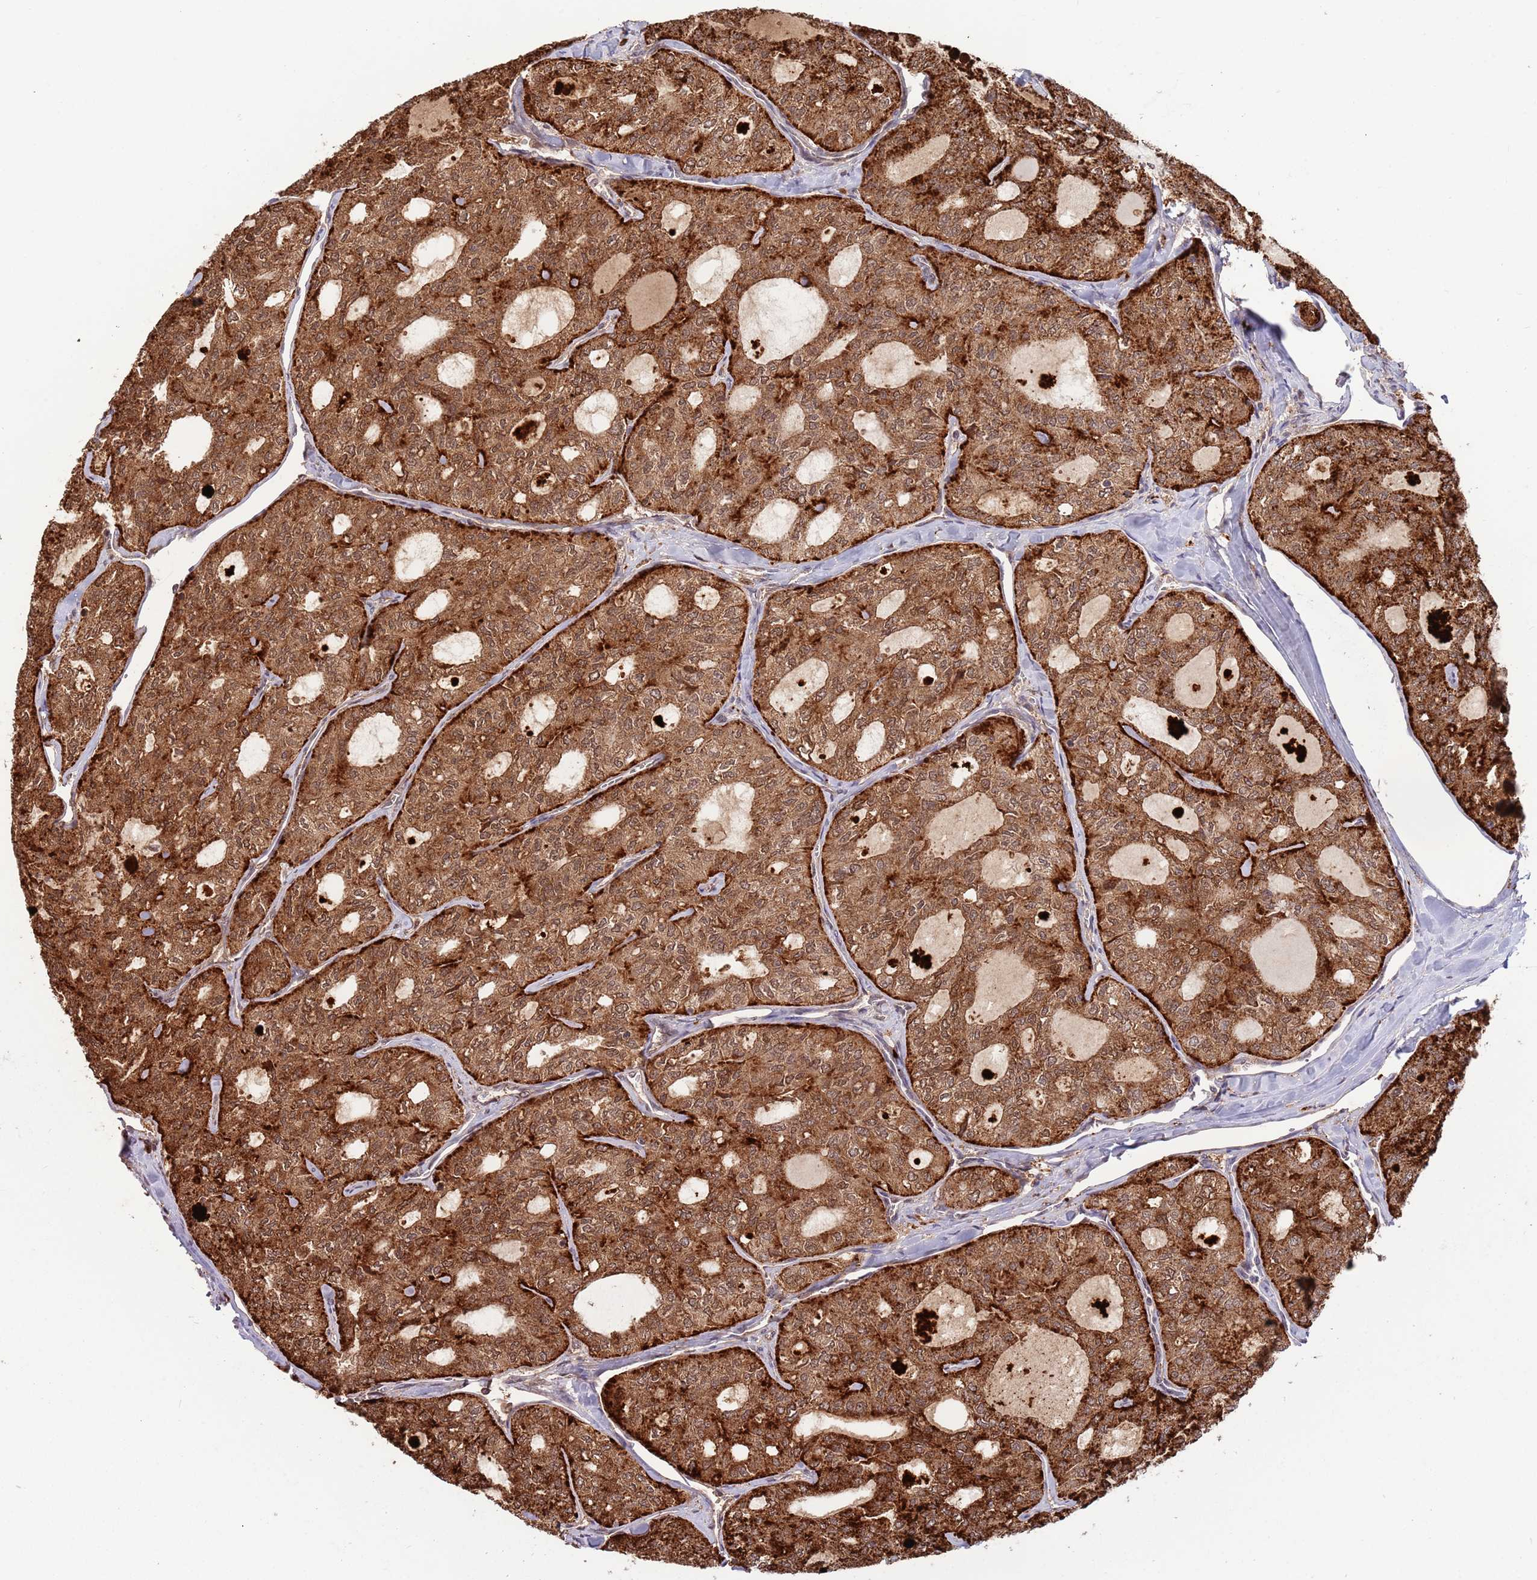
{"staining": {"intensity": "strong", "quantity": ">75%", "location": "cytoplasmic/membranous,nuclear"}, "tissue": "thyroid cancer", "cell_type": "Tumor cells", "image_type": "cancer", "snomed": [{"axis": "morphology", "description": "Follicular adenoma carcinoma, NOS"}, {"axis": "topography", "description": "Thyroid gland"}], "caption": "Protein staining shows strong cytoplasmic/membranous and nuclear staining in approximately >75% of tumor cells in thyroid cancer (follicular adenoma carcinoma).", "gene": "SALL1", "patient": {"sex": "male", "age": 75}}